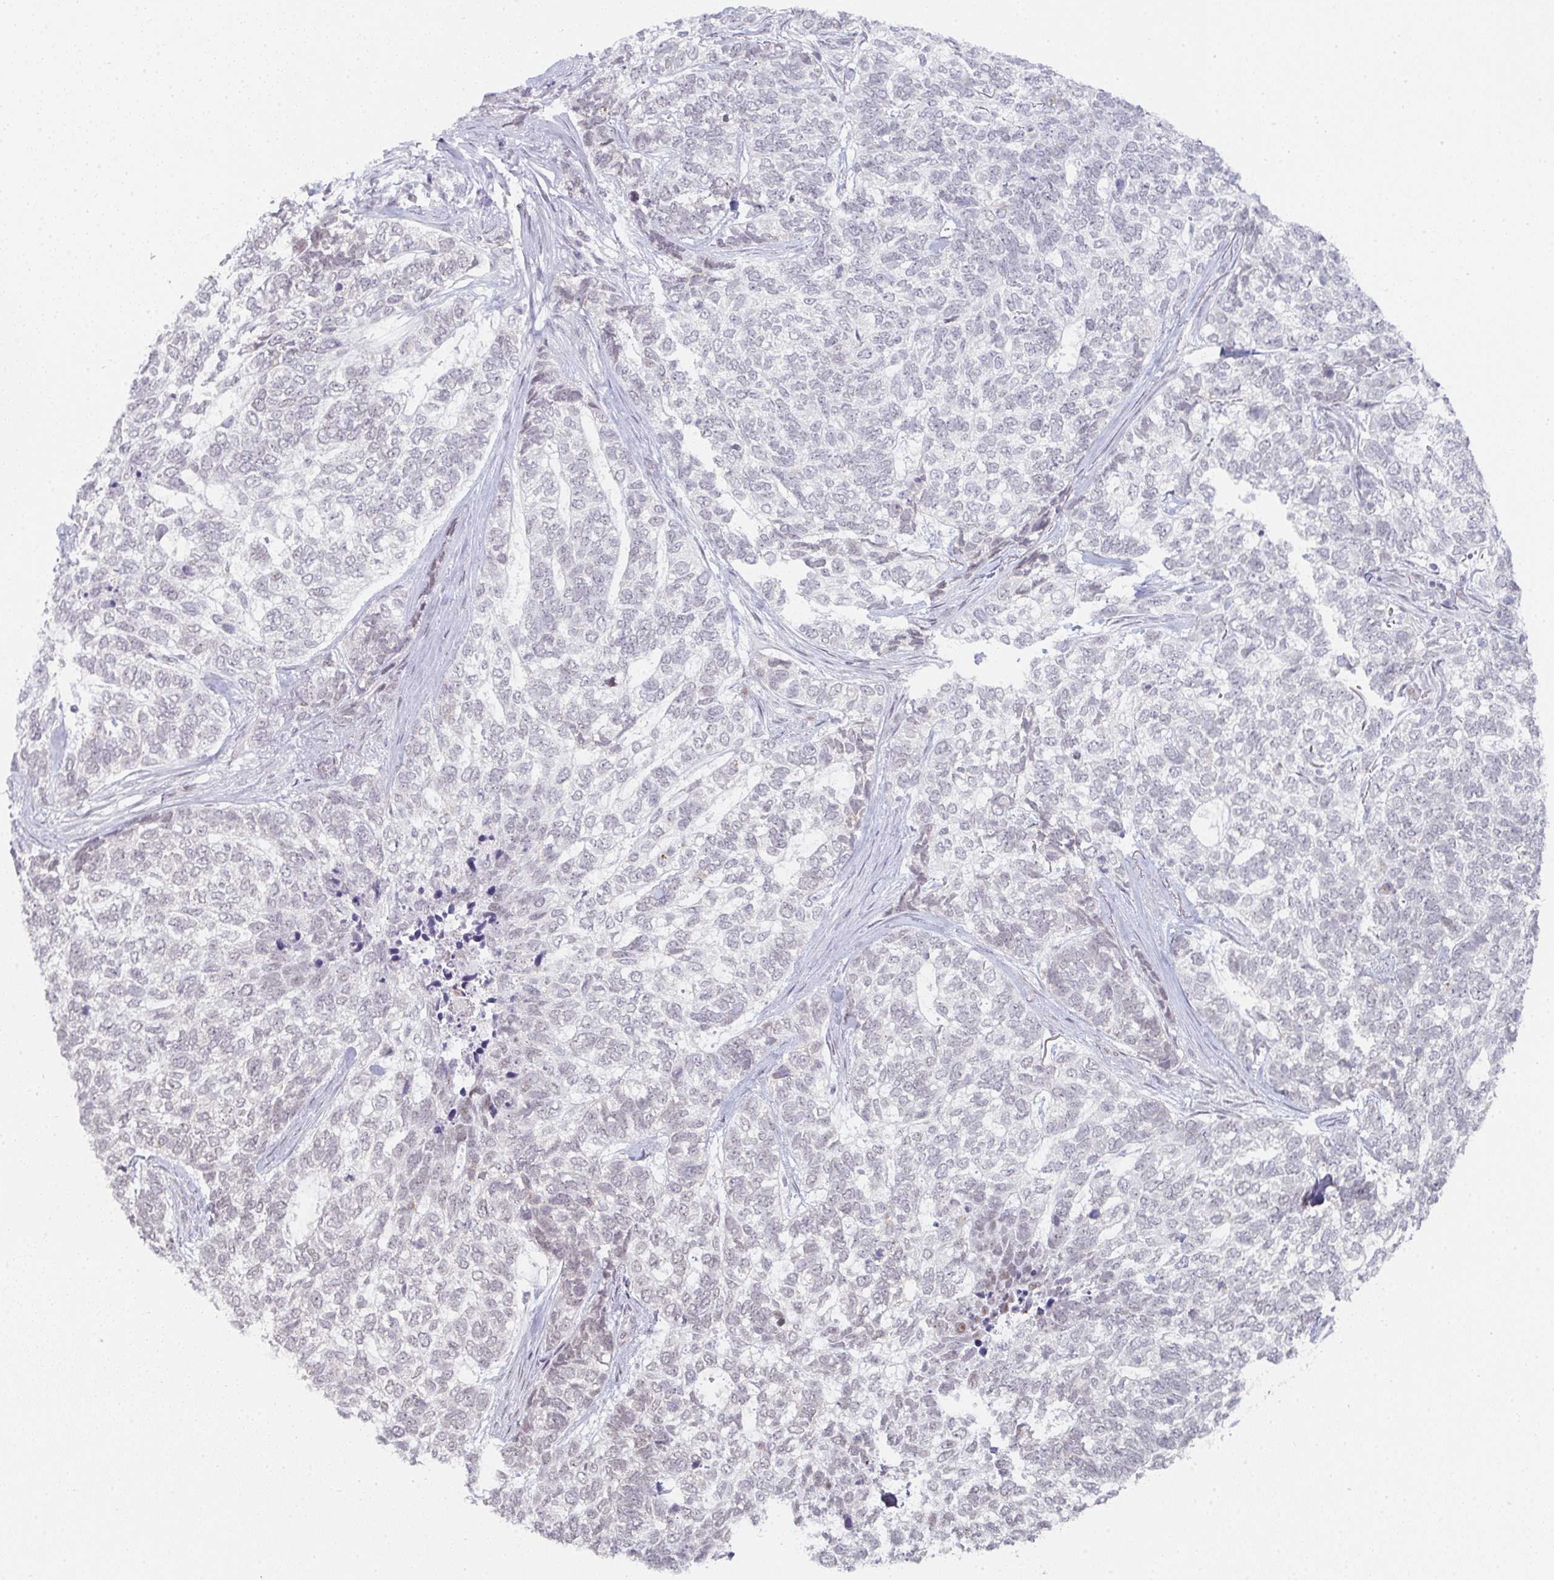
{"staining": {"intensity": "negative", "quantity": "none", "location": "none"}, "tissue": "skin cancer", "cell_type": "Tumor cells", "image_type": "cancer", "snomed": [{"axis": "morphology", "description": "Basal cell carcinoma"}, {"axis": "topography", "description": "Skin"}], "caption": "Image shows no protein staining in tumor cells of skin cancer (basal cell carcinoma) tissue.", "gene": "LIN54", "patient": {"sex": "female", "age": 65}}